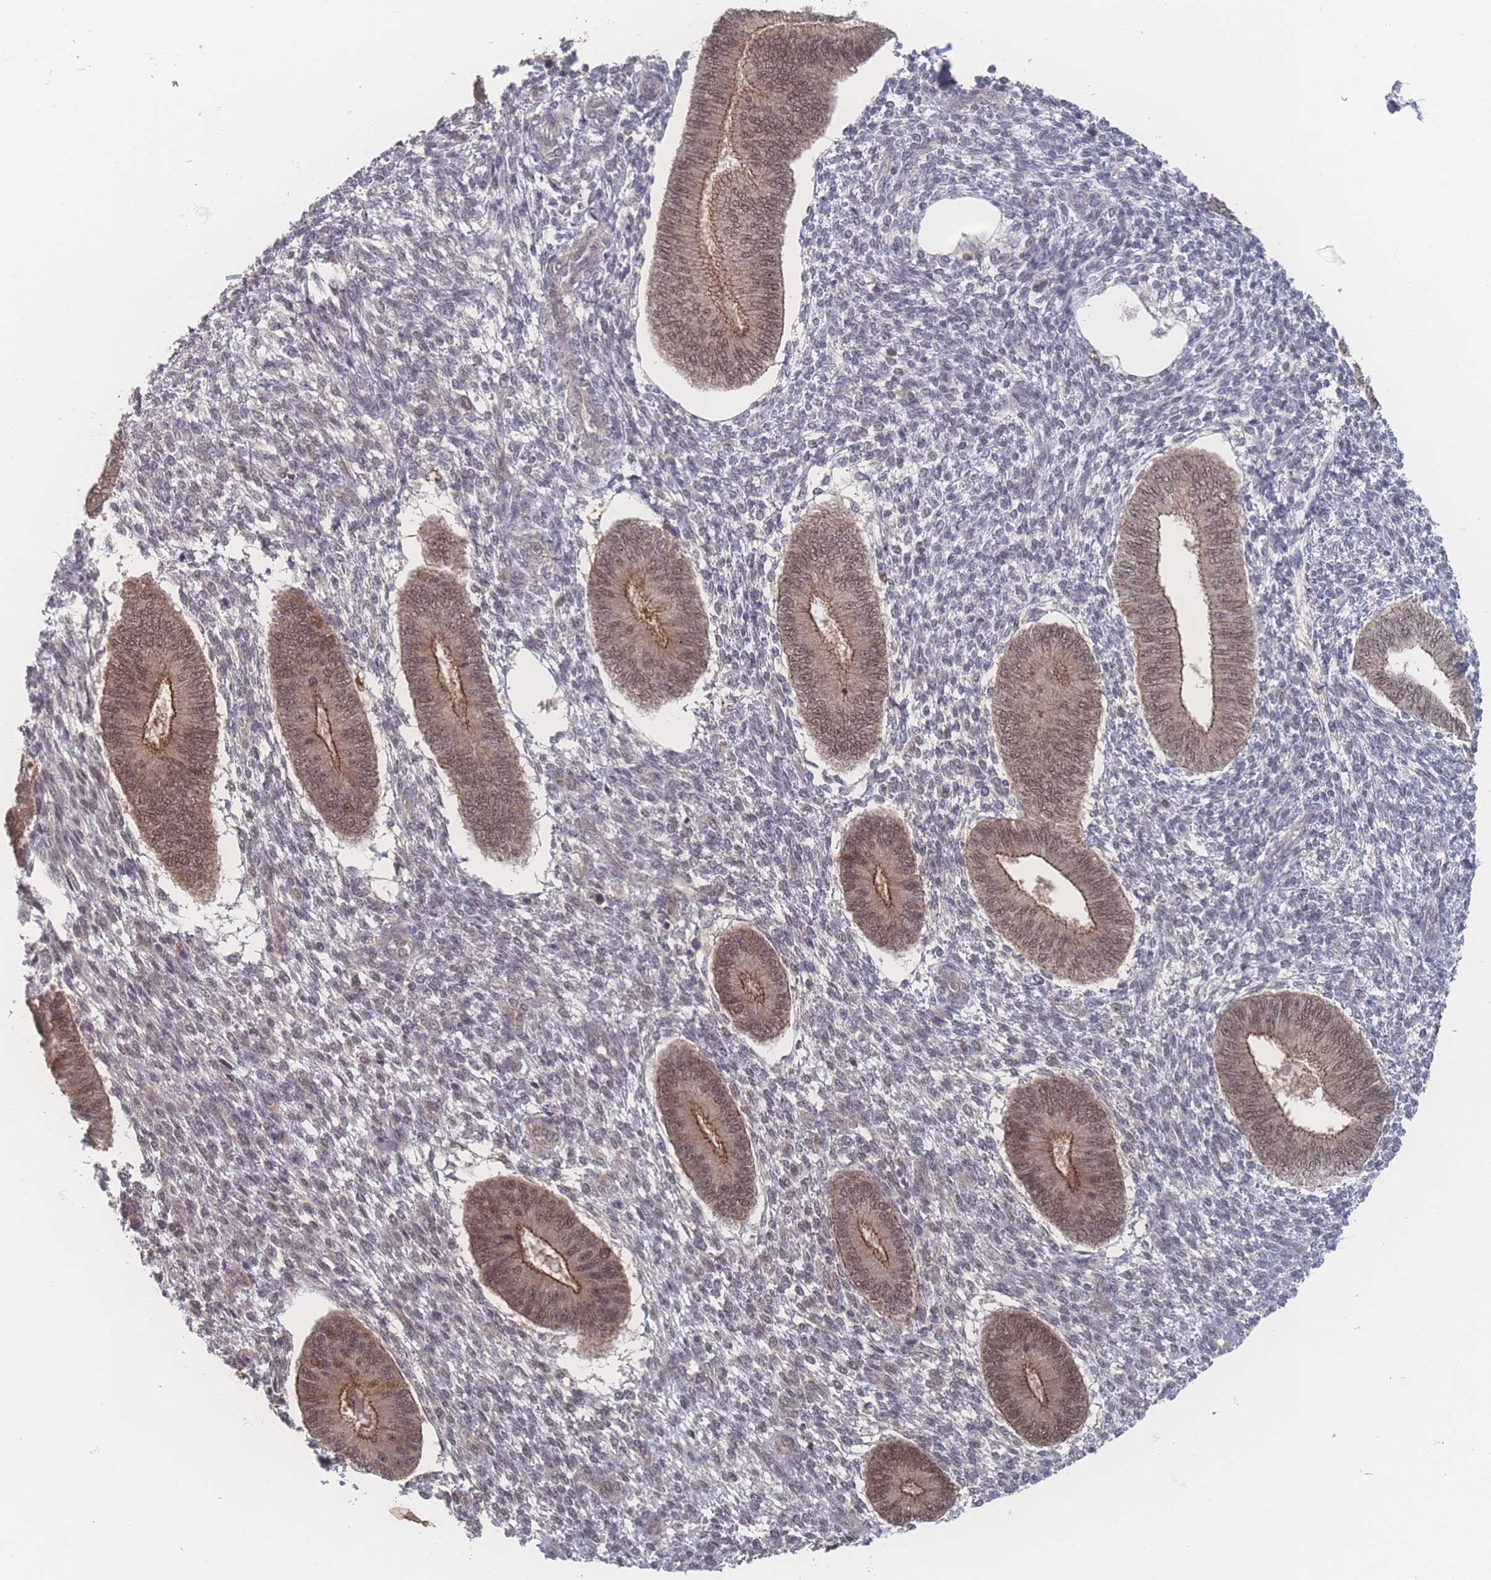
{"staining": {"intensity": "negative", "quantity": "none", "location": "none"}, "tissue": "endometrium", "cell_type": "Cells in endometrial stroma", "image_type": "normal", "snomed": [{"axis": "morphology", "description": "Normal tissue, NOS"}, {"axis": "topography", "description": "Endometrium"}], "caption": "IHC of unremarkable human endometrium reveals no staining in cells in endometrial stroma. Nuclei are stained in blue.", "gene": "NBEAL1", "patient": {"sex": "female", "age": 49}}